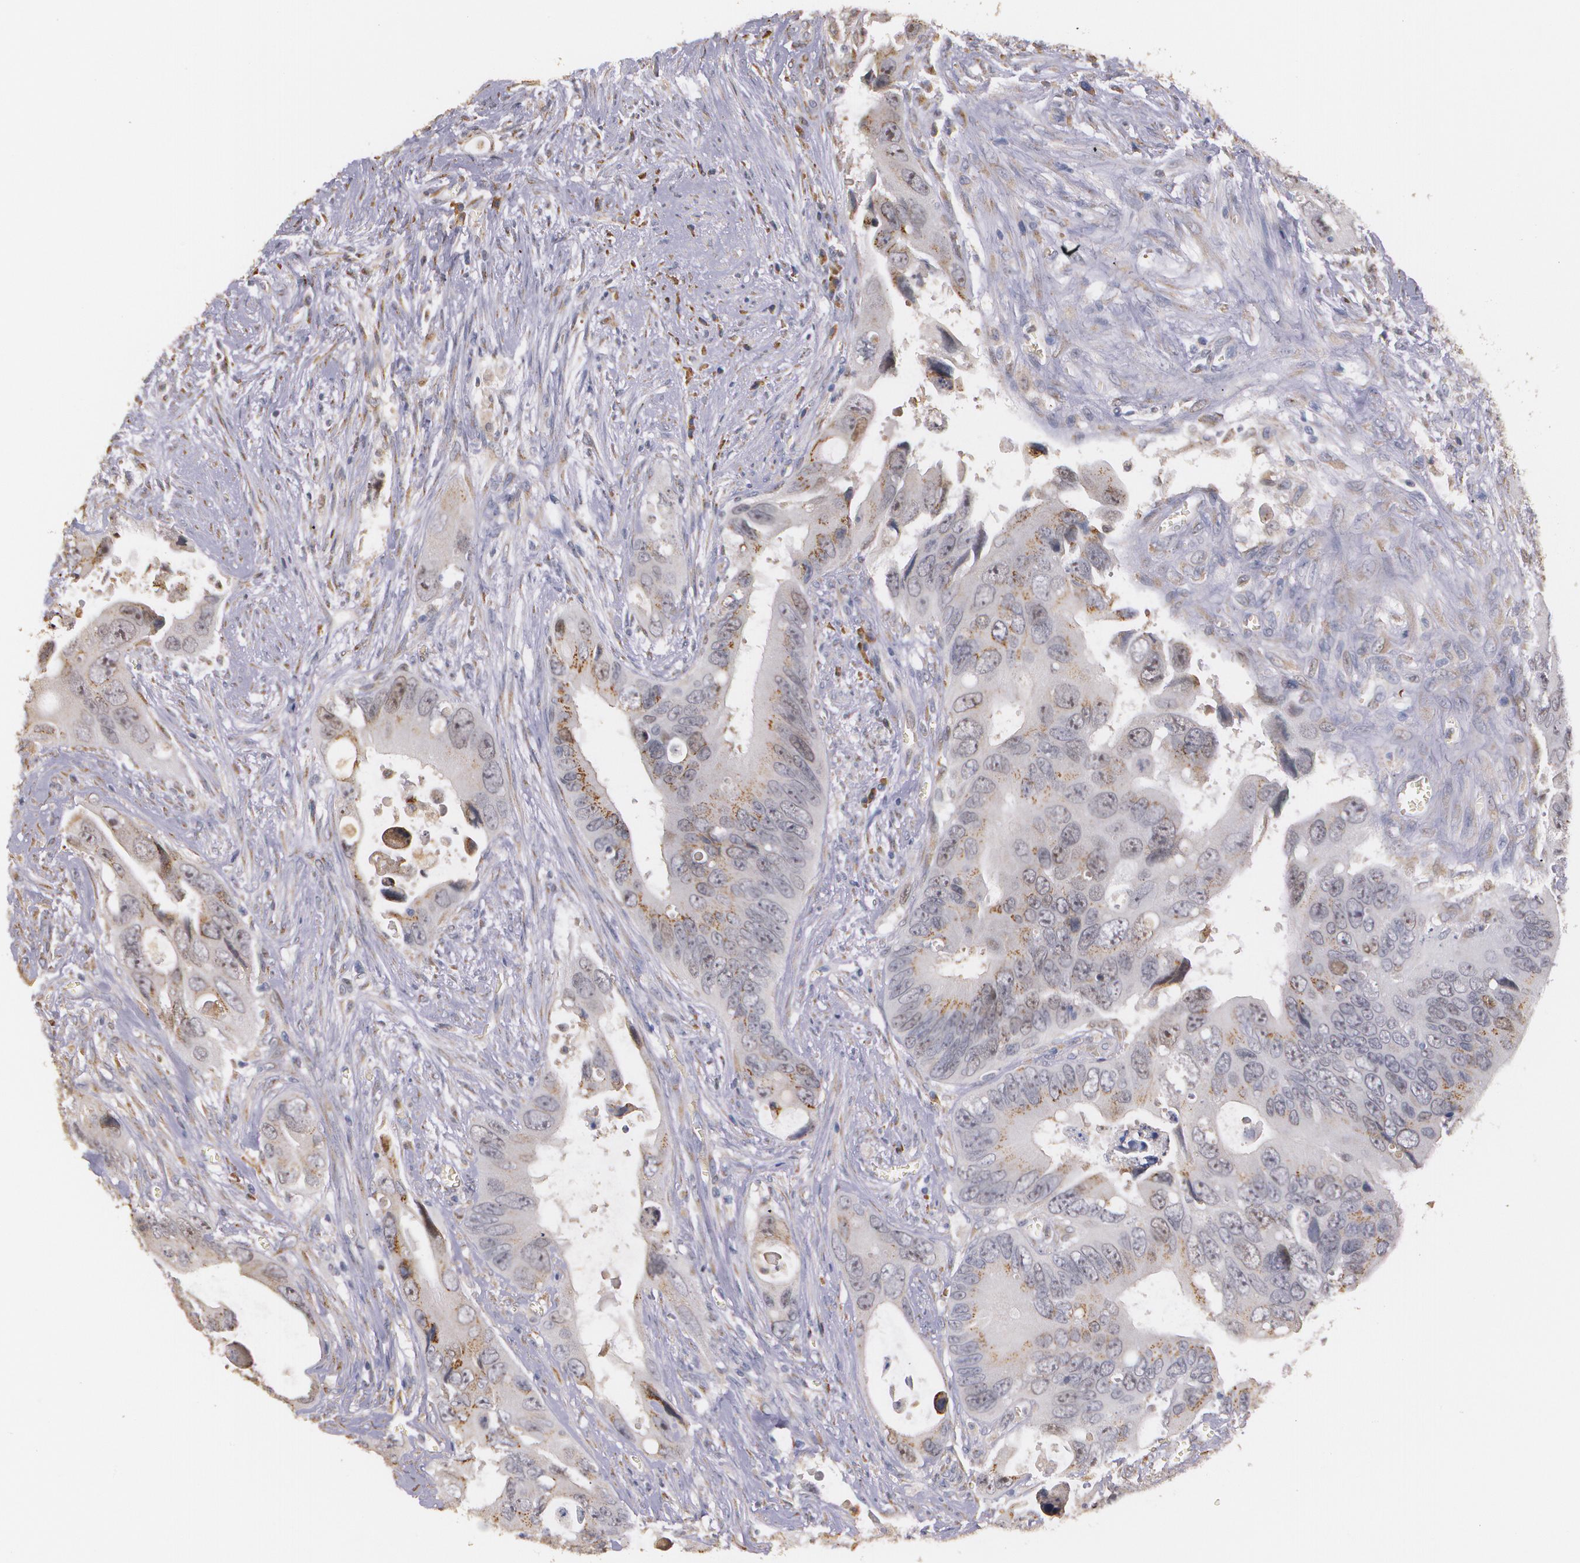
{"staining": {"intensity": "moderate", "quantity": ">75%", "location": "cytoplasmic/membranous"}, "tissue": "colorectal cancer", "cell_type": "Tumor cells", "image_type": "cancer", "snomed": [{"axis": "morphology", "description": "Adenocarcinoma, NOS"}, {"axis": "topography", "description": "Rectum"}], "caption": "There is medium levels of moderate cytoplasmic/membranous expression in tumor cells of colorectal cancer, as demonstrated by immunohistochemical staining (brown color).", "gene": "ATF3", "patient": {"sex": "male", "age": 70}}